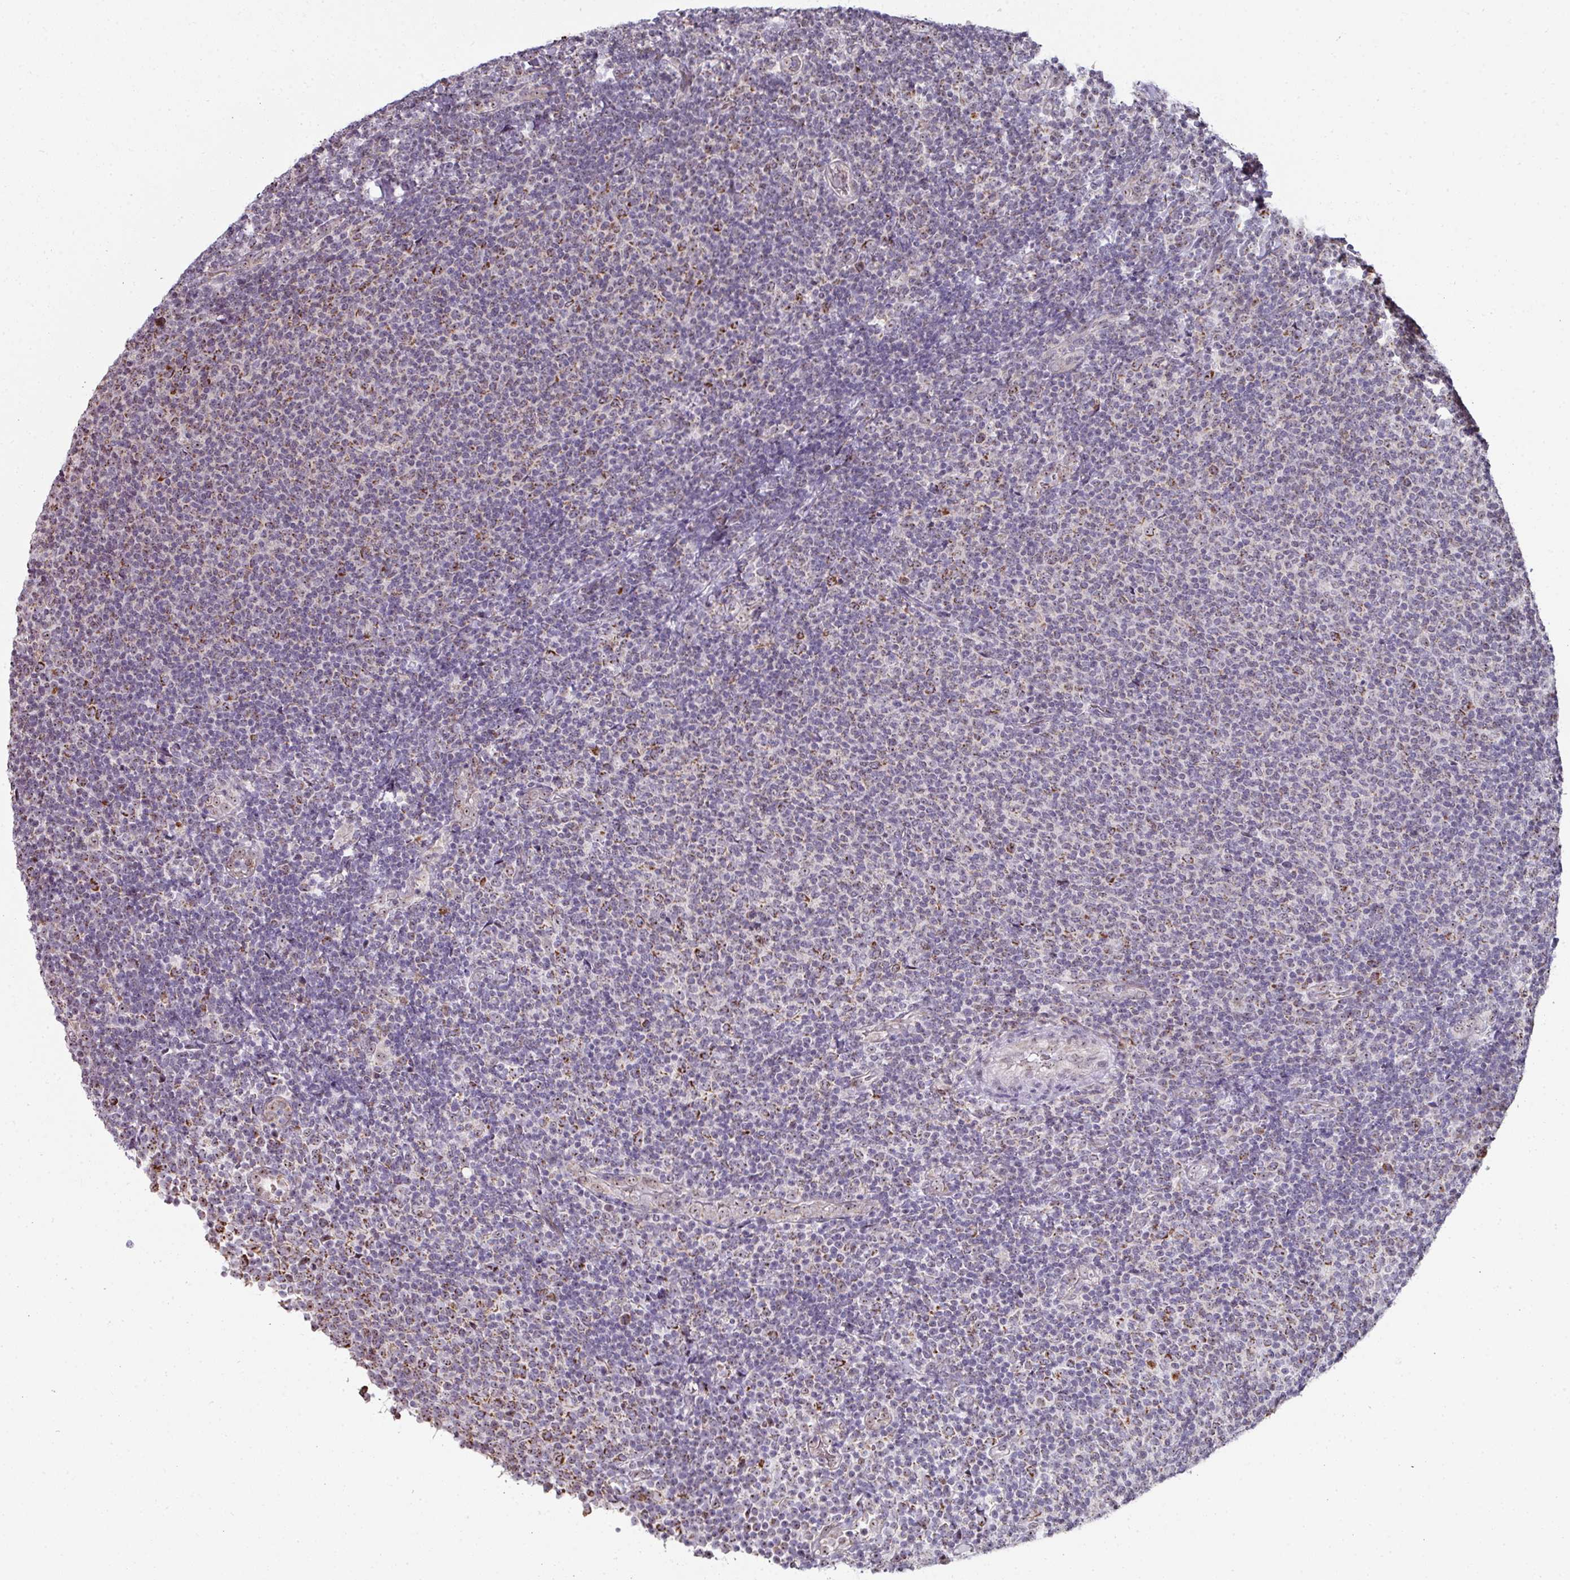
{"staining": {"intensity": "weak", "quantity": "25%-75%", "location": "cytoplasmic/membranous"}, "tissue": "lymphoma", "cell_type": "Tumor cells", "image_type": "cancer", "snomed": [{"axis": "morphology", "description": "Malignant lymphoma, non-Hodgkin's type, Low grade"}, {"axis": "topography", "description": "Lymph node"}], "caption": "IHC (DAB) staining of human low-grade malignant lymphoma, non-Hodgkin's type displays weak cytoplasmic/membranous protein expression in approximately 25%-75% of tumor cells.", "gene": "NACC2", "patient": {"sex": "male", "age": 52}}